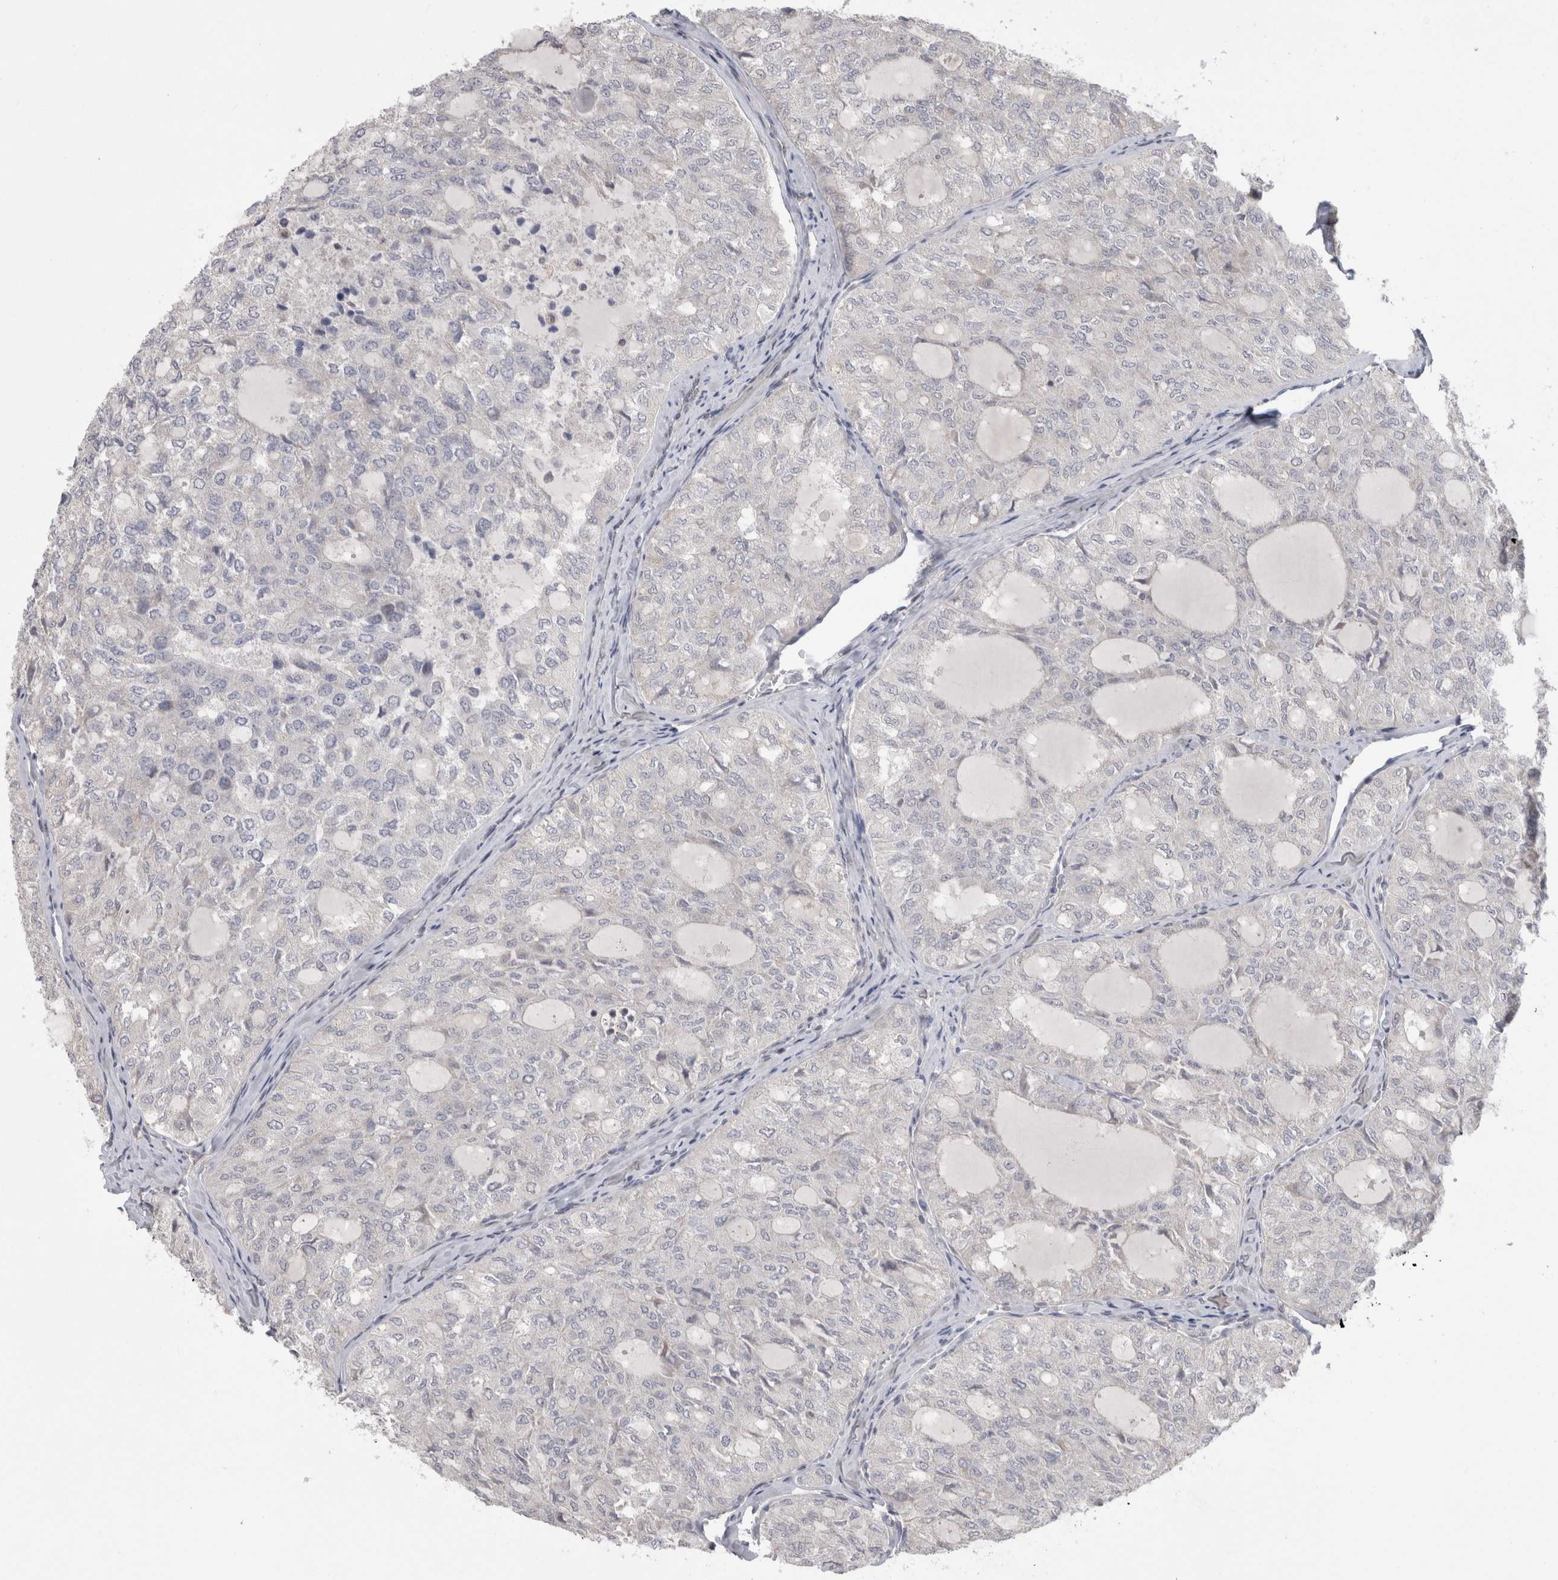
{"staining": {"intensity": "negative", "quantity": "none", "location": "none"}, "tissue": "thyroid cancer", "cell_type": "Tumor cells", "image_type": "cancer", "snomed": [{"axis": "morphology", "description": "Follicular adenoma carcinoma, NOS"}, {"axis": "topography", "description": "Thyroid gland"}], "caption": "High power microscopy image of an IHC micrograph of thyroid cancer, revealing no significant expression in tumor cells.", "gene": "MTBP", "patient": {"sex": "male", "age": 75}}